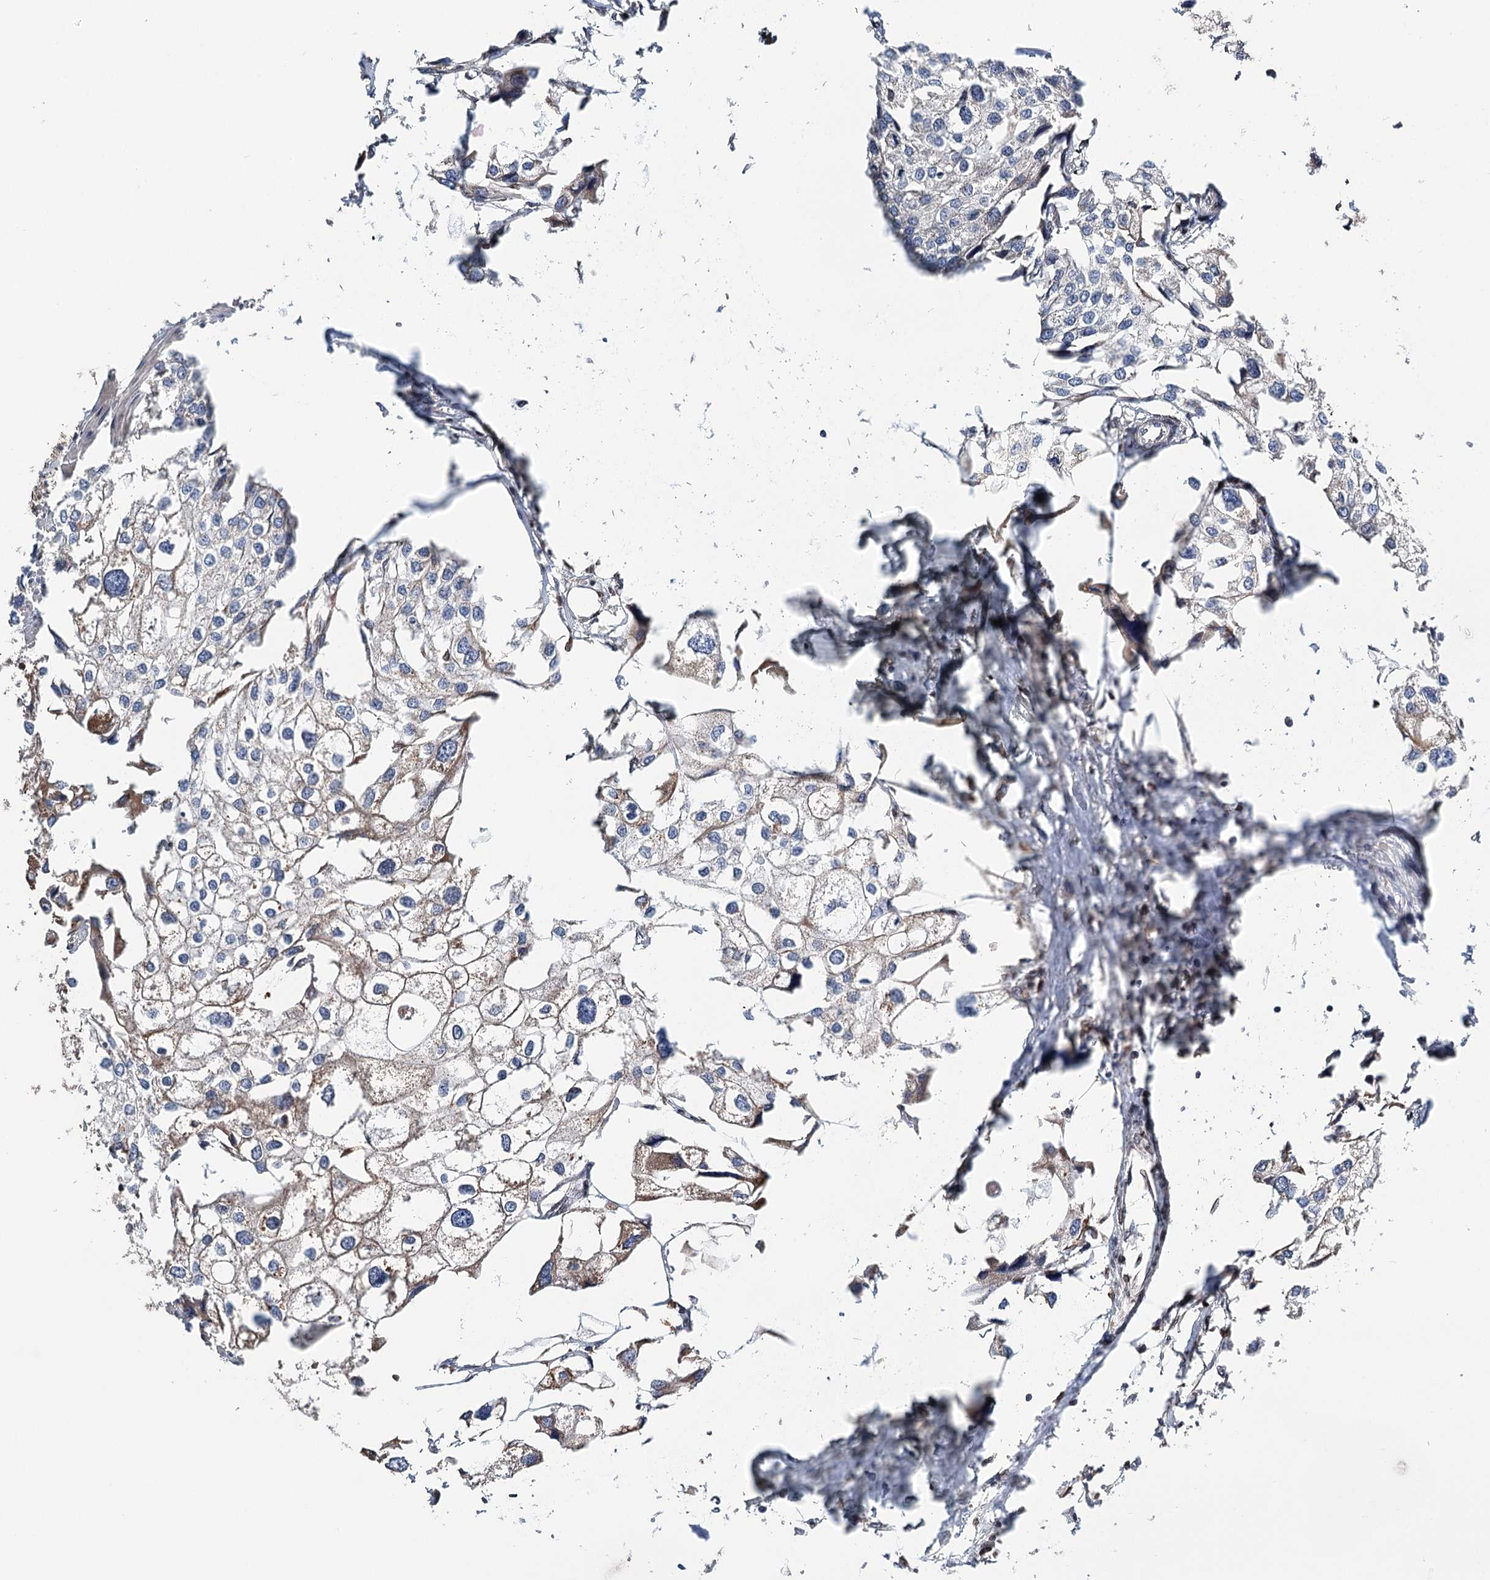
{"staining": {"intensity": "moderate", "quantity": "25%-75%", "location": "cytoplasmic/membranous"}, "tissue": "urothelial cancer", "cell_type": "Tumor cells", "image_type": "cancer", "snomed": [{"axis": "morphology", "description": "Urothelial carcinoma, High grade"}, {"axis": "topography", "description": "Urinary bladder"}], "caption": "A micrograph showing moderate cytoplasmic/membranous staining in approximately 25%-75% of tumor cells in urothelial cancer, as visualized by brown immunohistochemical staining.", "gene": "CFAP46", "patient": {"sex": "male", "age": 64}}